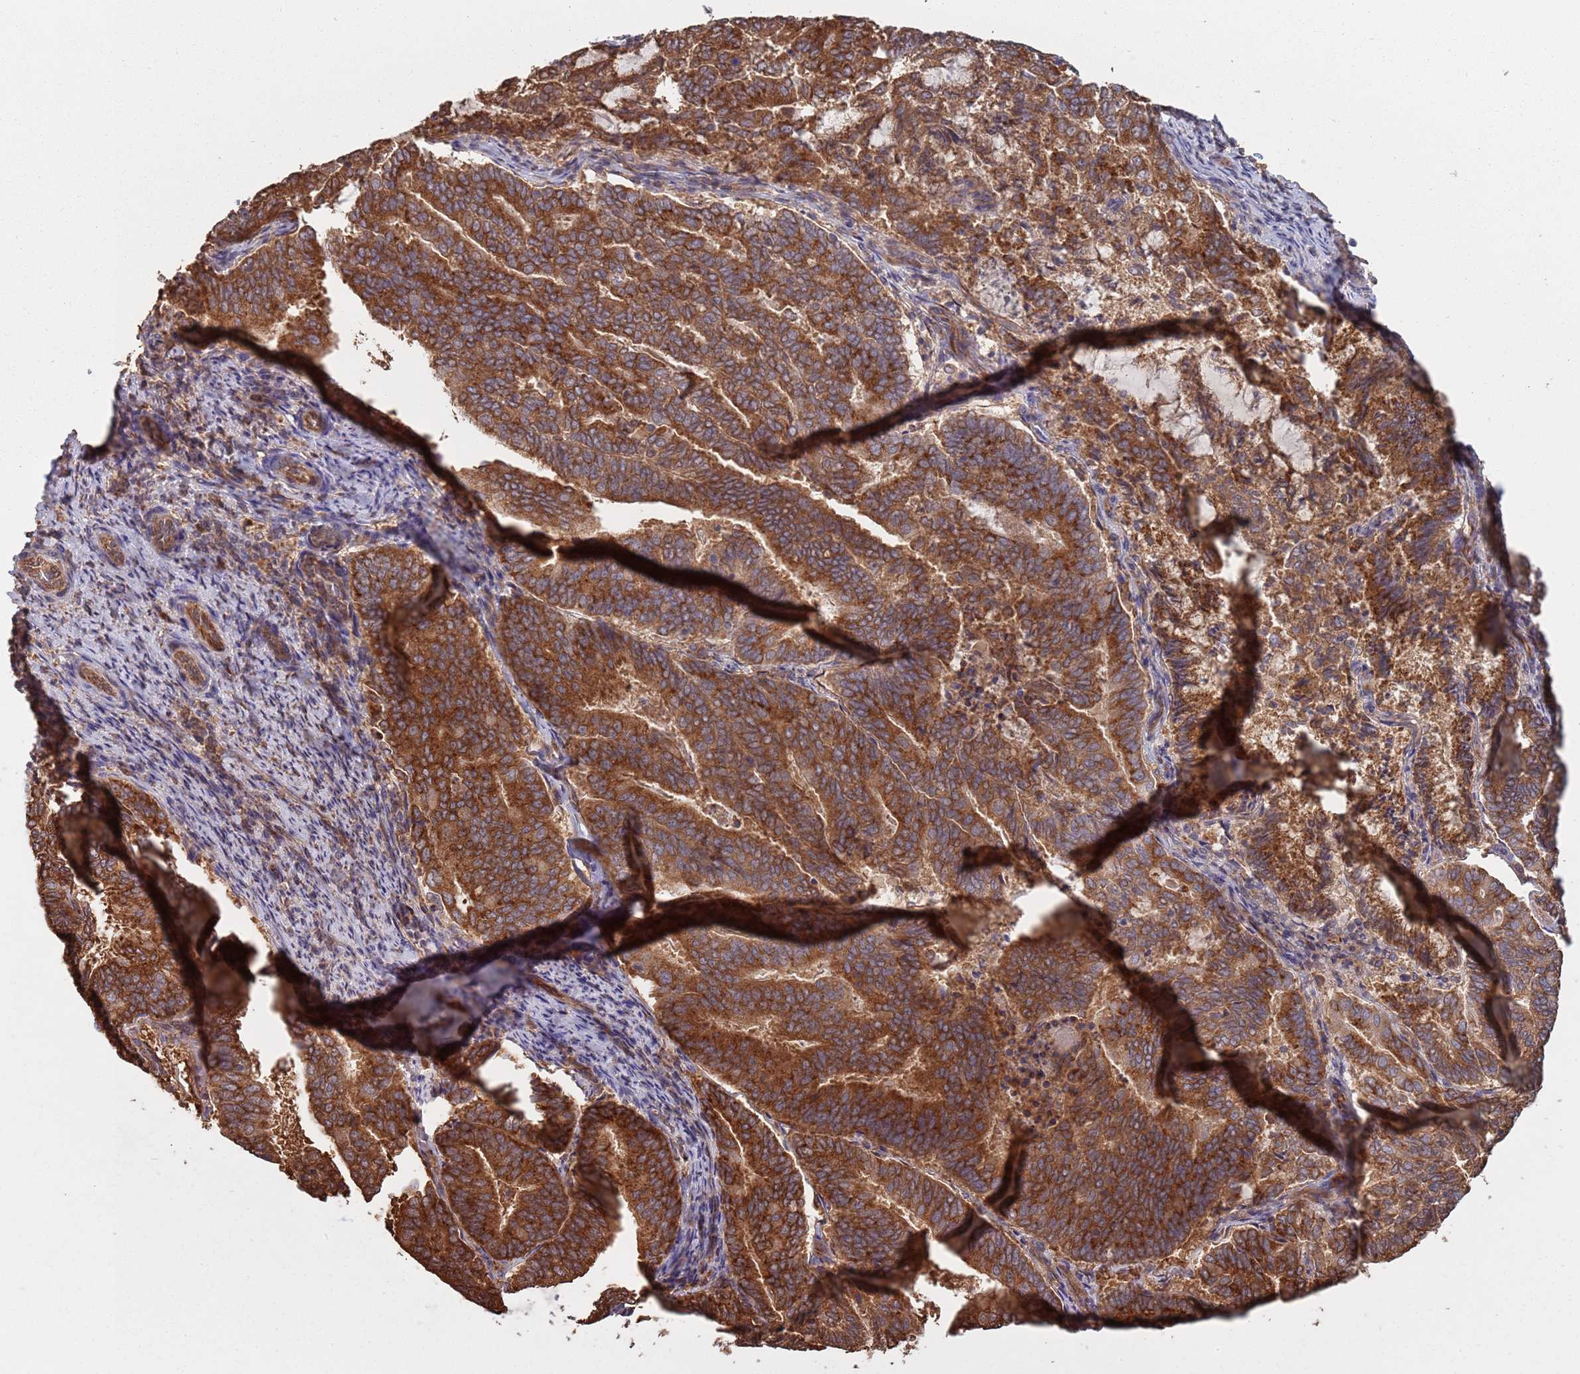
{"staining": {"intensity": "strong", "quantity": ">75%", "location": "cytoplasmic/membranous"}, "tissue": "endometrial cancer", "cell_type": "Tumor cells", "image_type": "cancer", "snomed": [{"axis": "morphology", "description": "Adenocarcinoma, NOS"}, {"axis": "topography", "description": "Endometrium"}], "caption": "Protein expression by IHC demonstrates strong cytoplasmic/membranous expression in about >75% of tumor cells in endometrial cancer (adenocarcinoma). (DAB (3,3'-diaminobenzidine) IHC, brown staining for protein, blue staining for nuclei).", "gene": "COG4", "patient": {"sex": "female", "age": 80}}